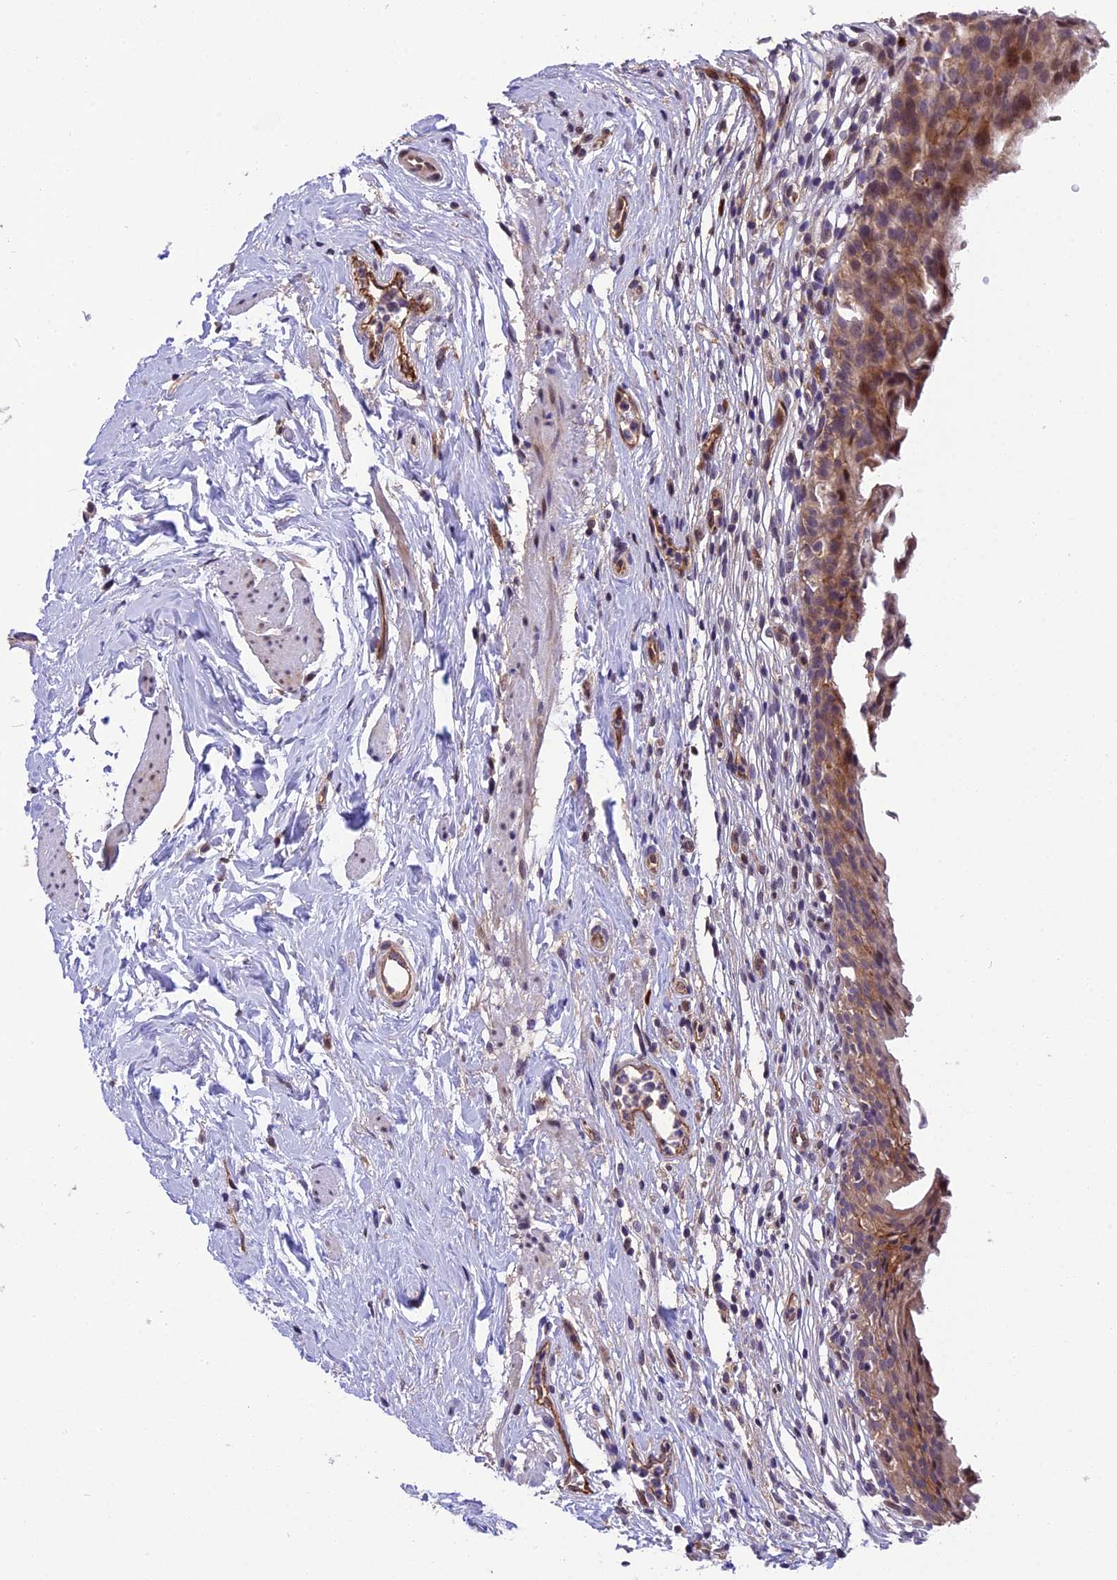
{"staining": {"intensity": "weak", "quantity": ">75%", "location": "cytoplasmic/membranous,nuclear"}, "tissue": "urinary bladder", "cell_type": "Urothelial cells", "image_type": "normal", "snomed": [{"axis": "morphology", "description": "Normal tissue, NOS"}, {"axis": "morphology", "description": "Inflammation, NOS"}, {"axis": "topography", "description": "Urinary bladder"}], "caption": "Immunohistochemical staining of normal human urinary bladder exhibits >75% levels of weak cytoplasmic/membranous,nuclear protein staining in about >75% of urothelial cells.", "gene": "MFSD2A", "patient": {"sex": "male", "age": 63}}